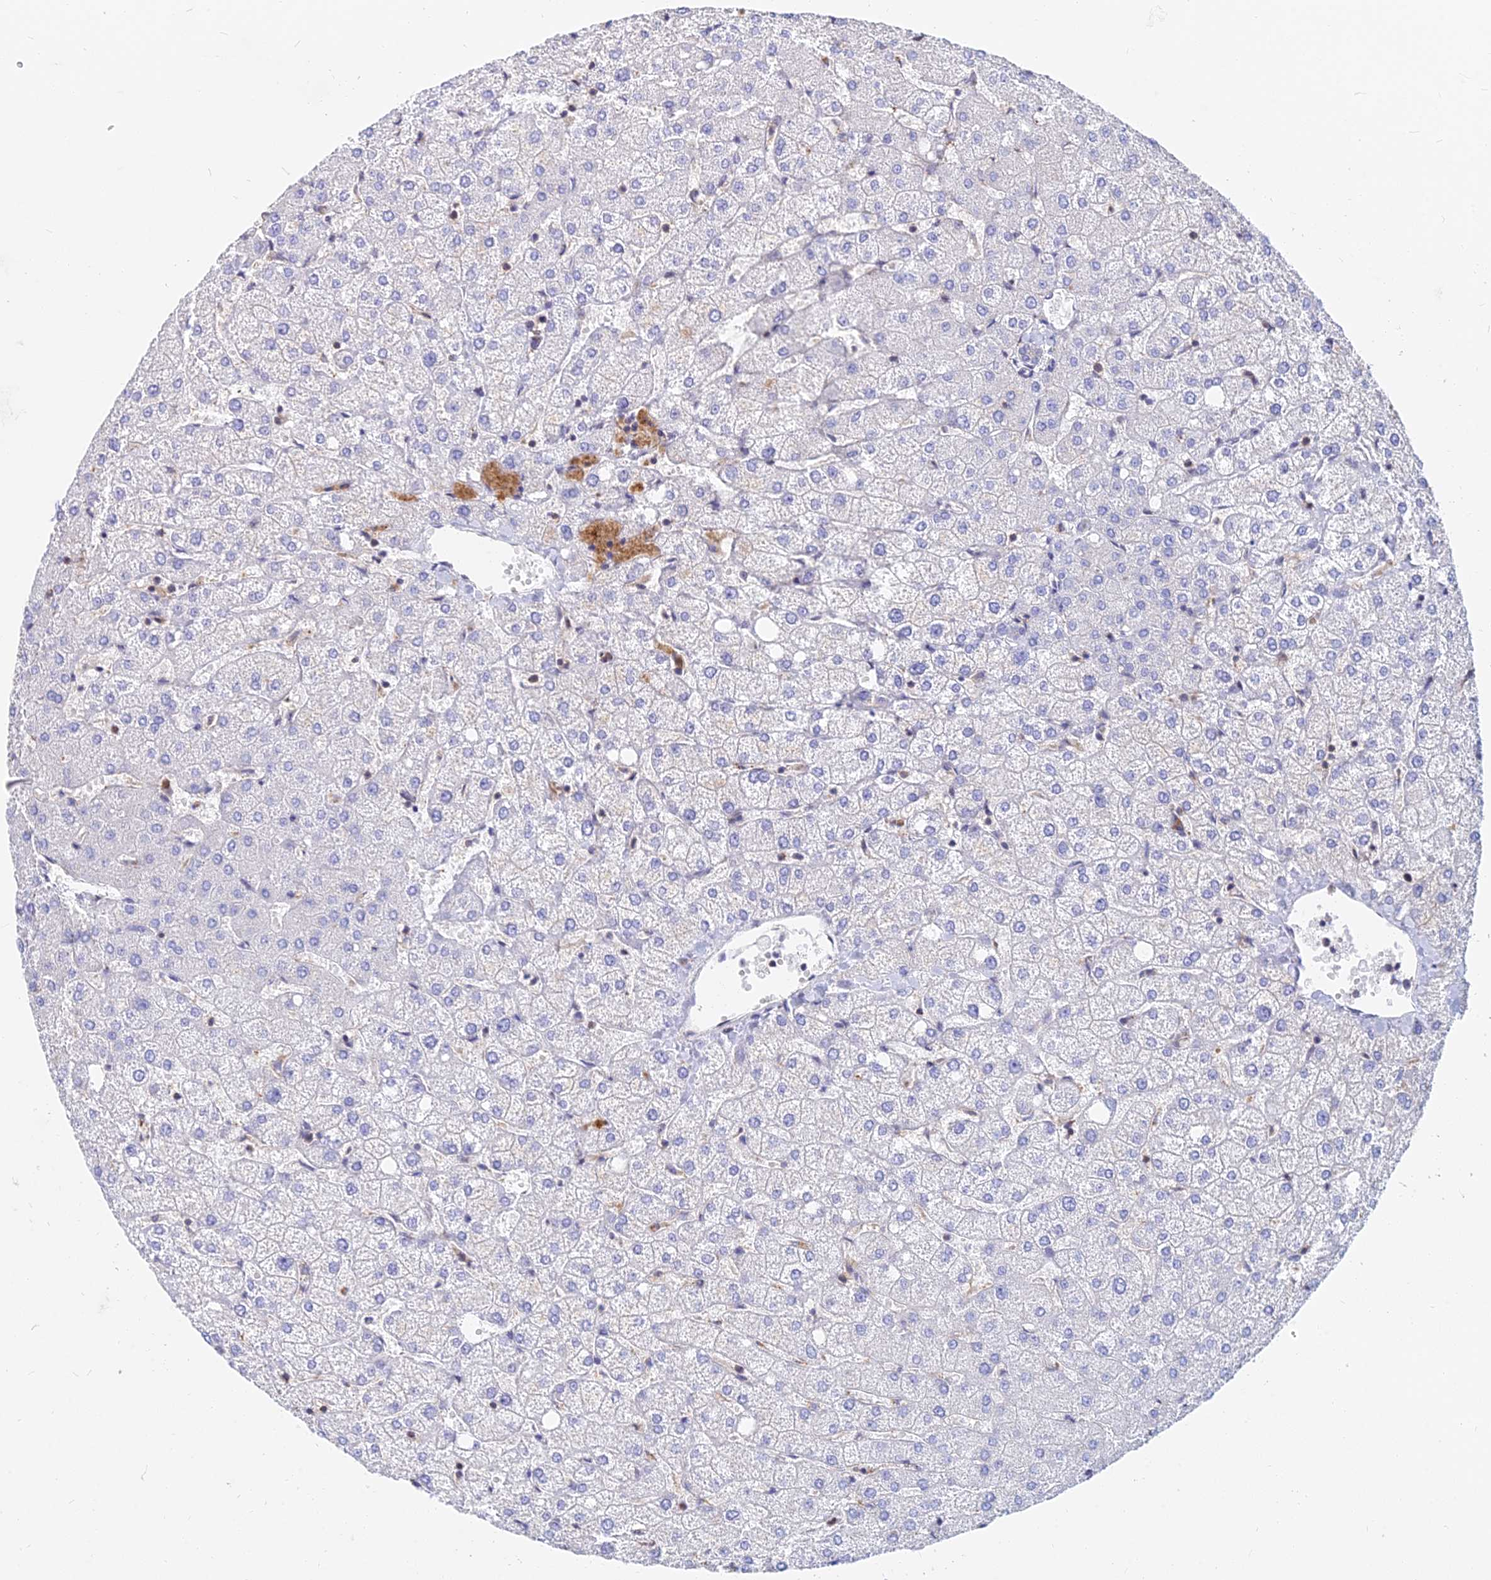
{"staining": {"intensity": "negative", "quantity": "none", "location": "none"}, "tissue": "liver", "cell_type": "Cholangiocytes", "image_type": "normal", "snomed": [{"axis": "morphology", "description": "Normal tissue, NOS"}, {"axis": "topography", "description": "Liver"}], "caption": "This is a histopathology image of immunohistochemistry staining of benign liver, which shows no positivity in cholangiocytes.", "gene": "B3GALT4", "patient": {"sex": "female", "age": 54}}